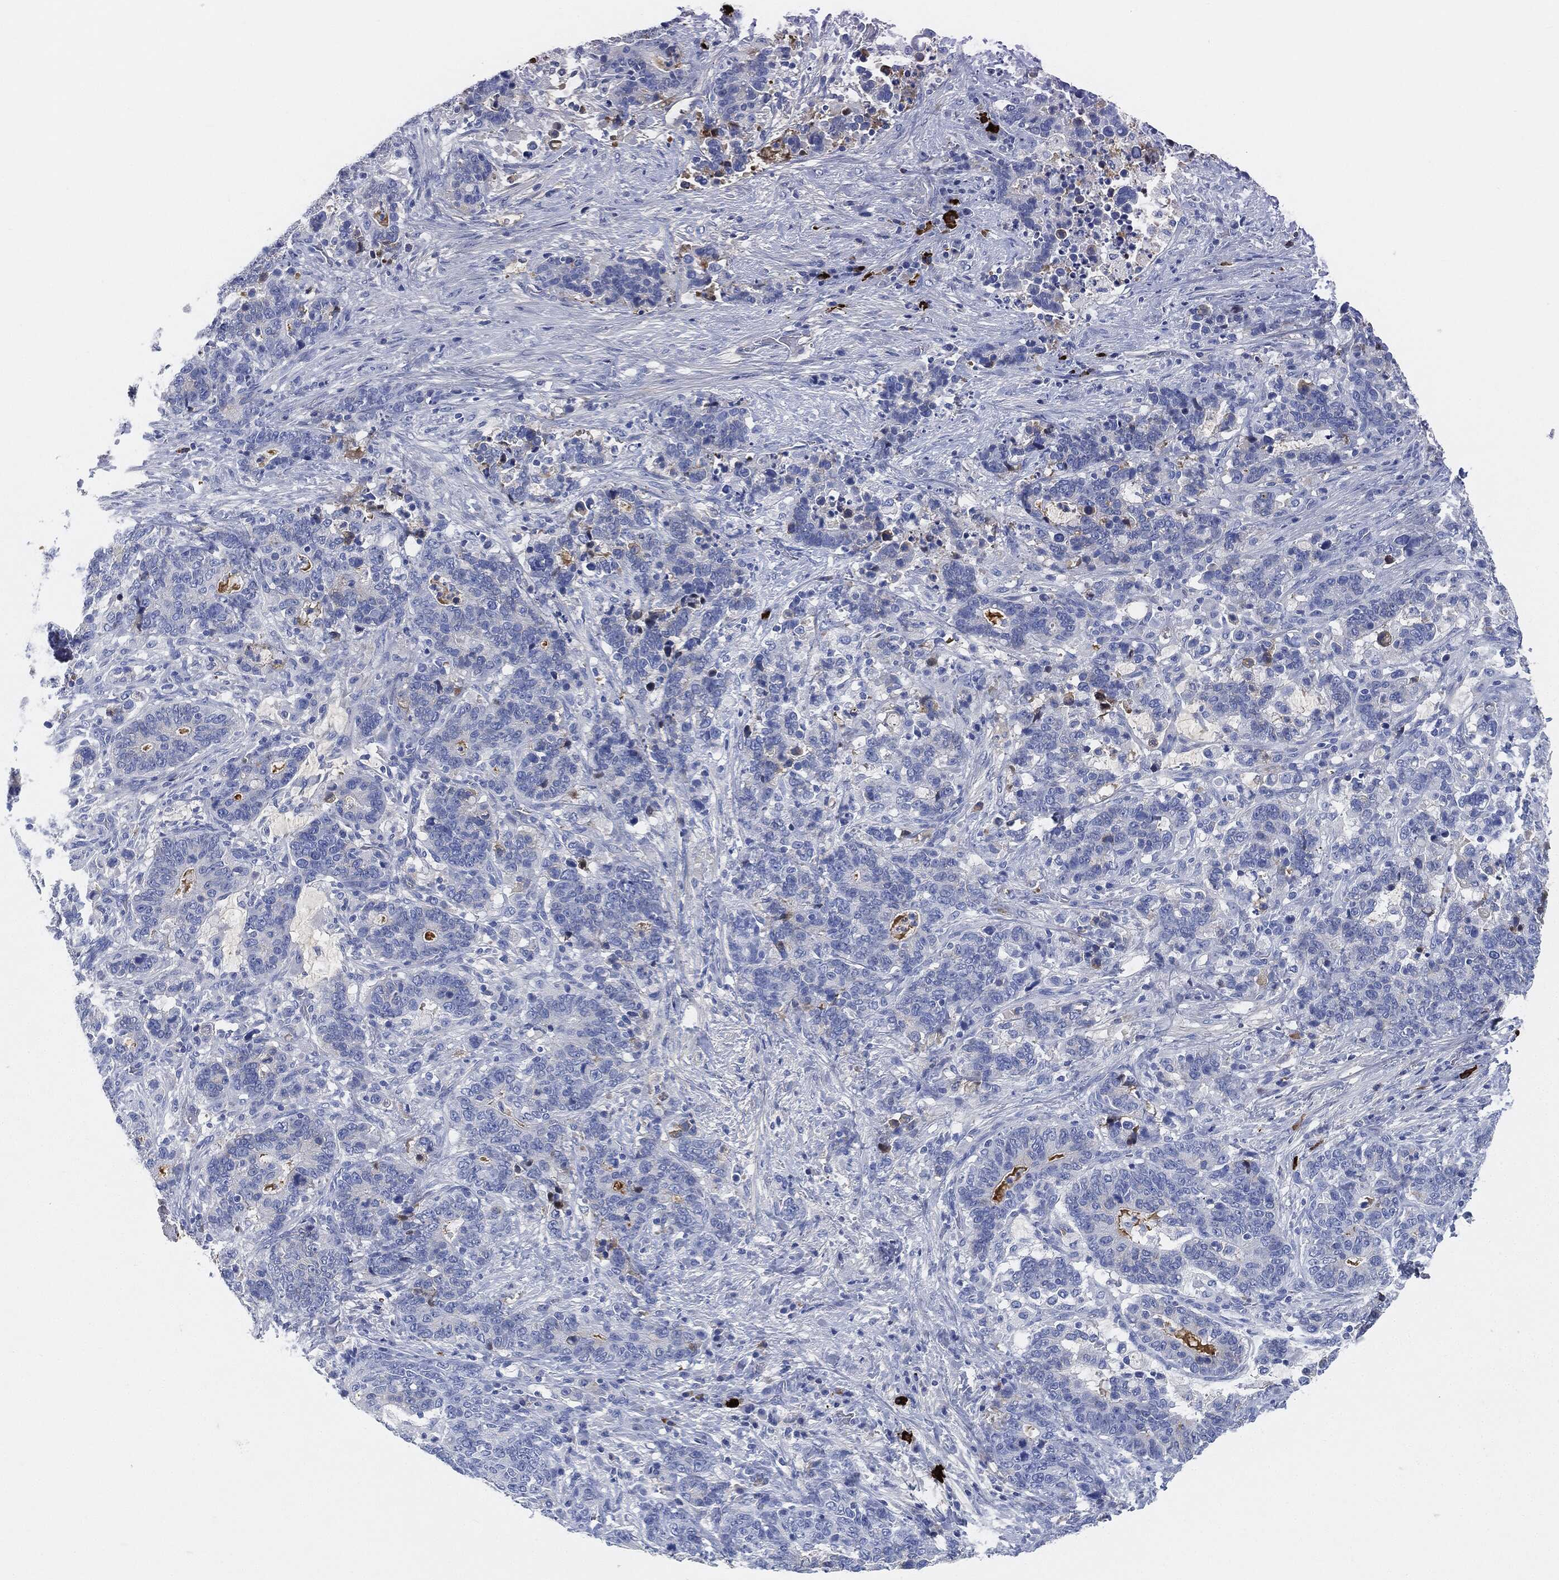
{"staining": {"intensity": "negative", "quantity": "none", "location": "none"}, "tissue": "stomach cancer", "cell_type": "Tumor cells", "image_type": "cancer", "snomed": [{"axis": "morphology", "description": "Normal tissue, NOS"}, {"axis": "morphology", "description": "Adenocarcinoma, NOS"}, {"axis": "topography", "description": "Stomach"}], "caption": "Stomach adenocarcinoma was stained to show a protein in brown. There is no significant staining in tumor cells.", "gene": "IGLV6-57", "patient": {"sex": "female", "age": 64}}